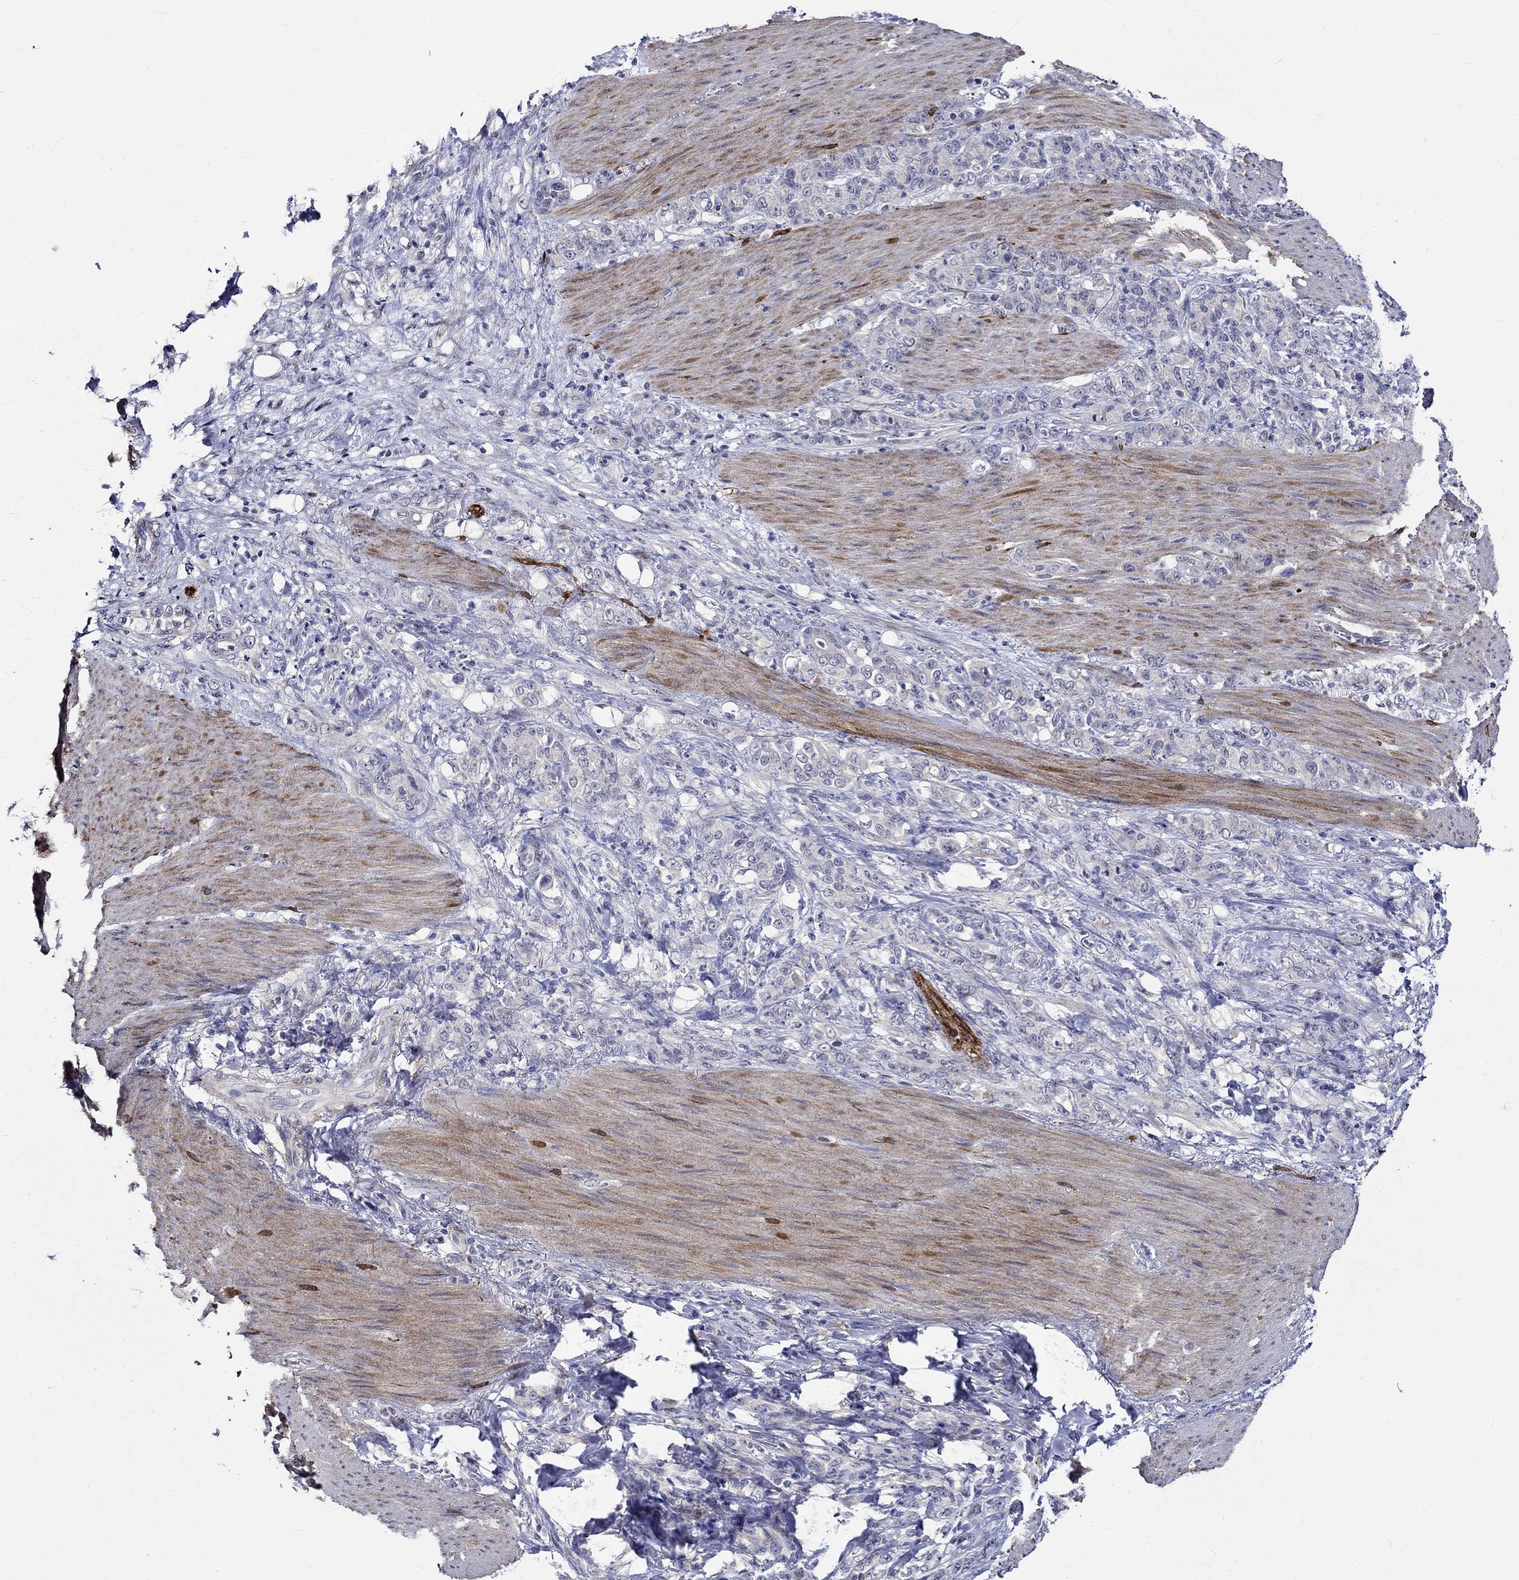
{"staining": {"intensity": "negative", "quantity": "none", "location": "none"}, "tissue": "stomach cancer", "cell_type": "Tumor cells", "image_type": "cancer", "snomed": [{"axis": "morphology", "description": "Normal tissue, NOS"}, {"axis": "morphology", "description": "Adenocarcinoma, NOS"}, {"axis": "topography", "description": "Stomach"}], "caption": "This is an immunohistochemistry histopathology image of human stomach cancer (adenocarcinoma). There is no positivity in tumor cells.", "gene": "CRYAB", "patient": {"sex": "female", "age": 79}}